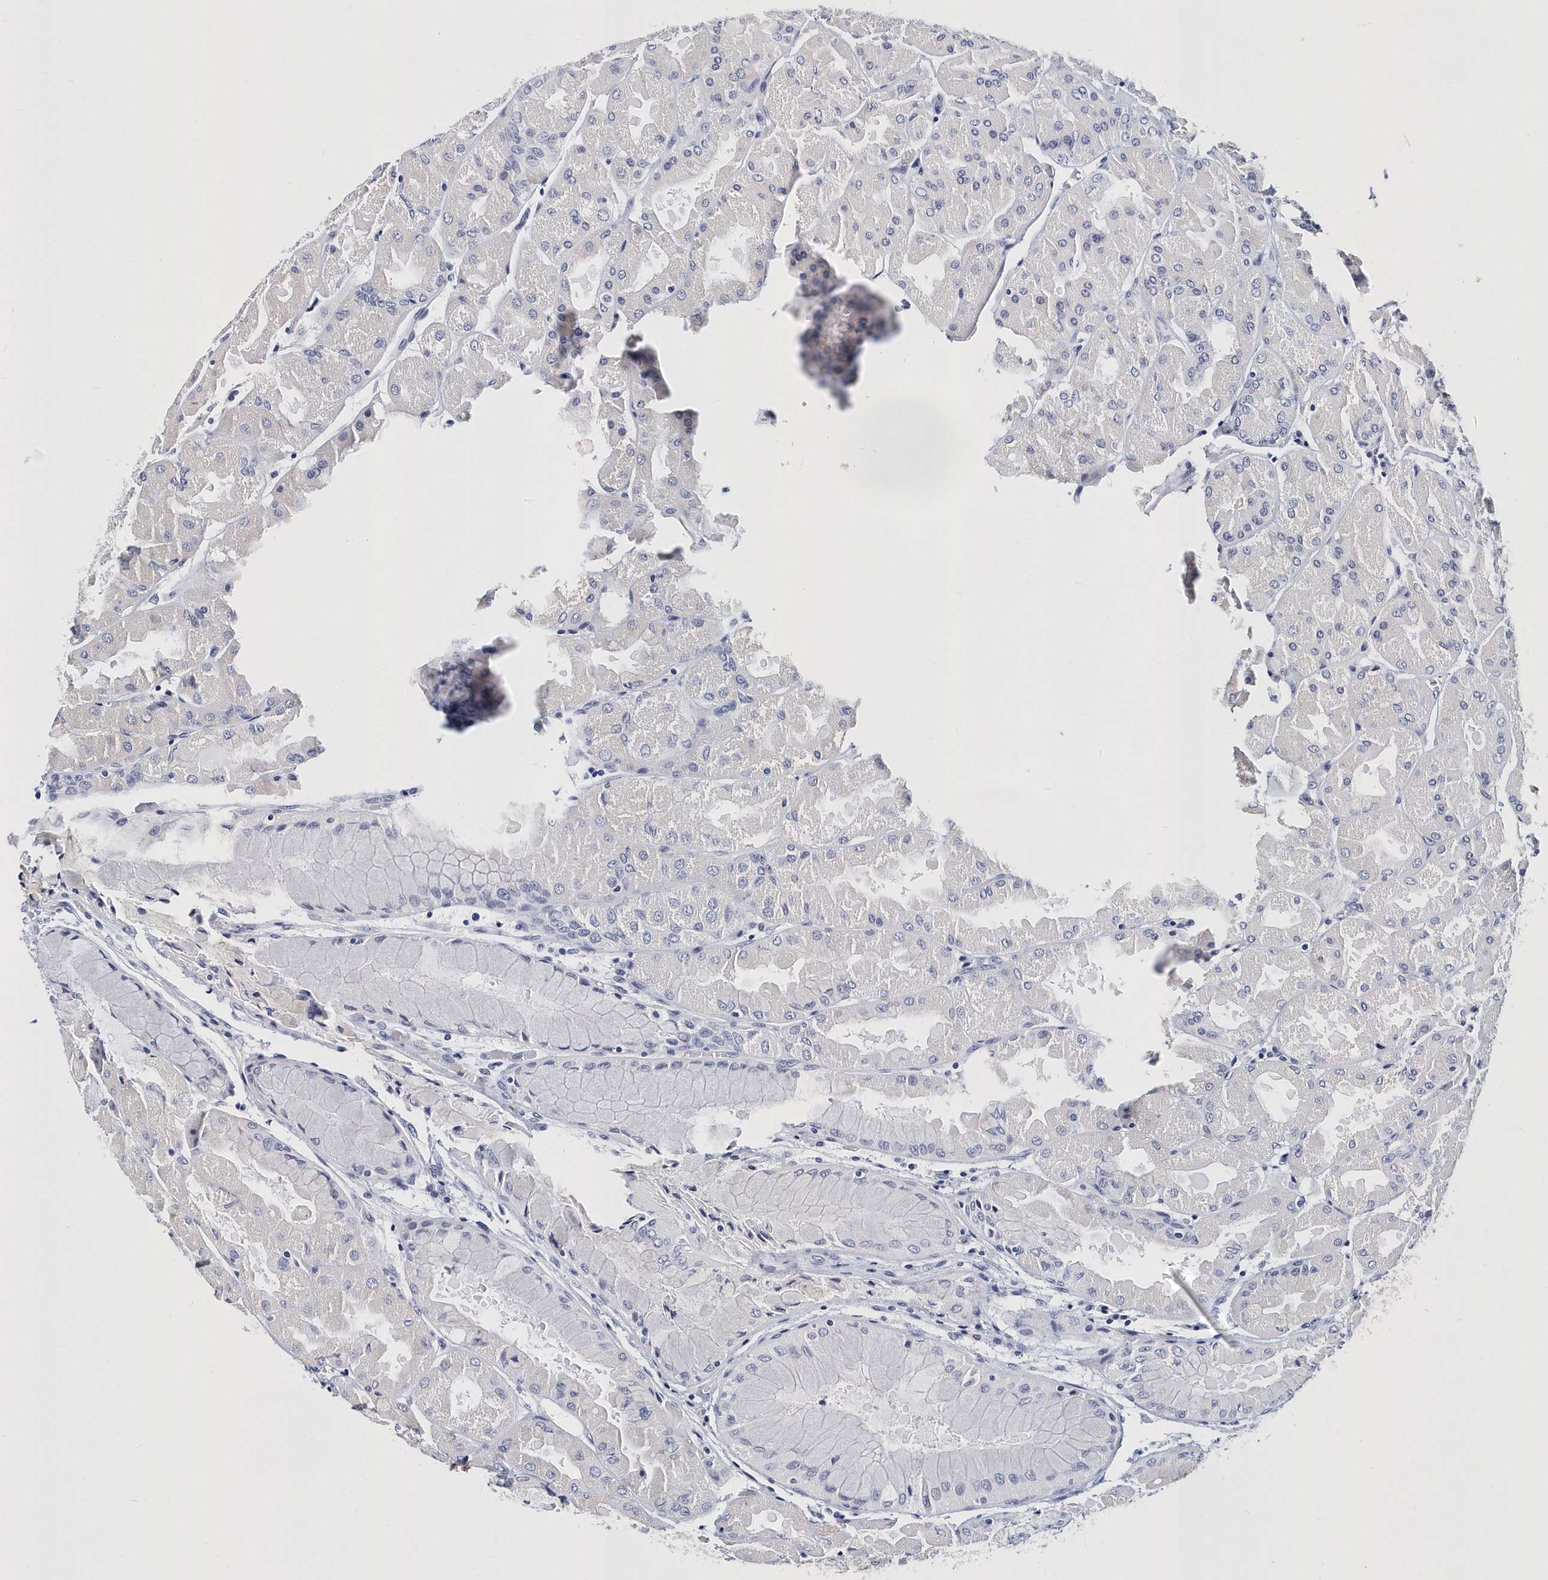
{"staining": {"intensity": "negative", "quantity": "none", "location": "none"}, "tissue": "stomach", "cell_type": "Glandular cells", "image_type": "normal", "snomed": [{"axis": "morphology", "description": "Normal tissue, NOS"}, {"axis": "topography", "description": "Stomach"}], "caption": "Histopathology image shows no protein staining in glandular cells of normal stomach.", "gene": "ITGA2B", "patient": {"sex": "female", "age": 61}}